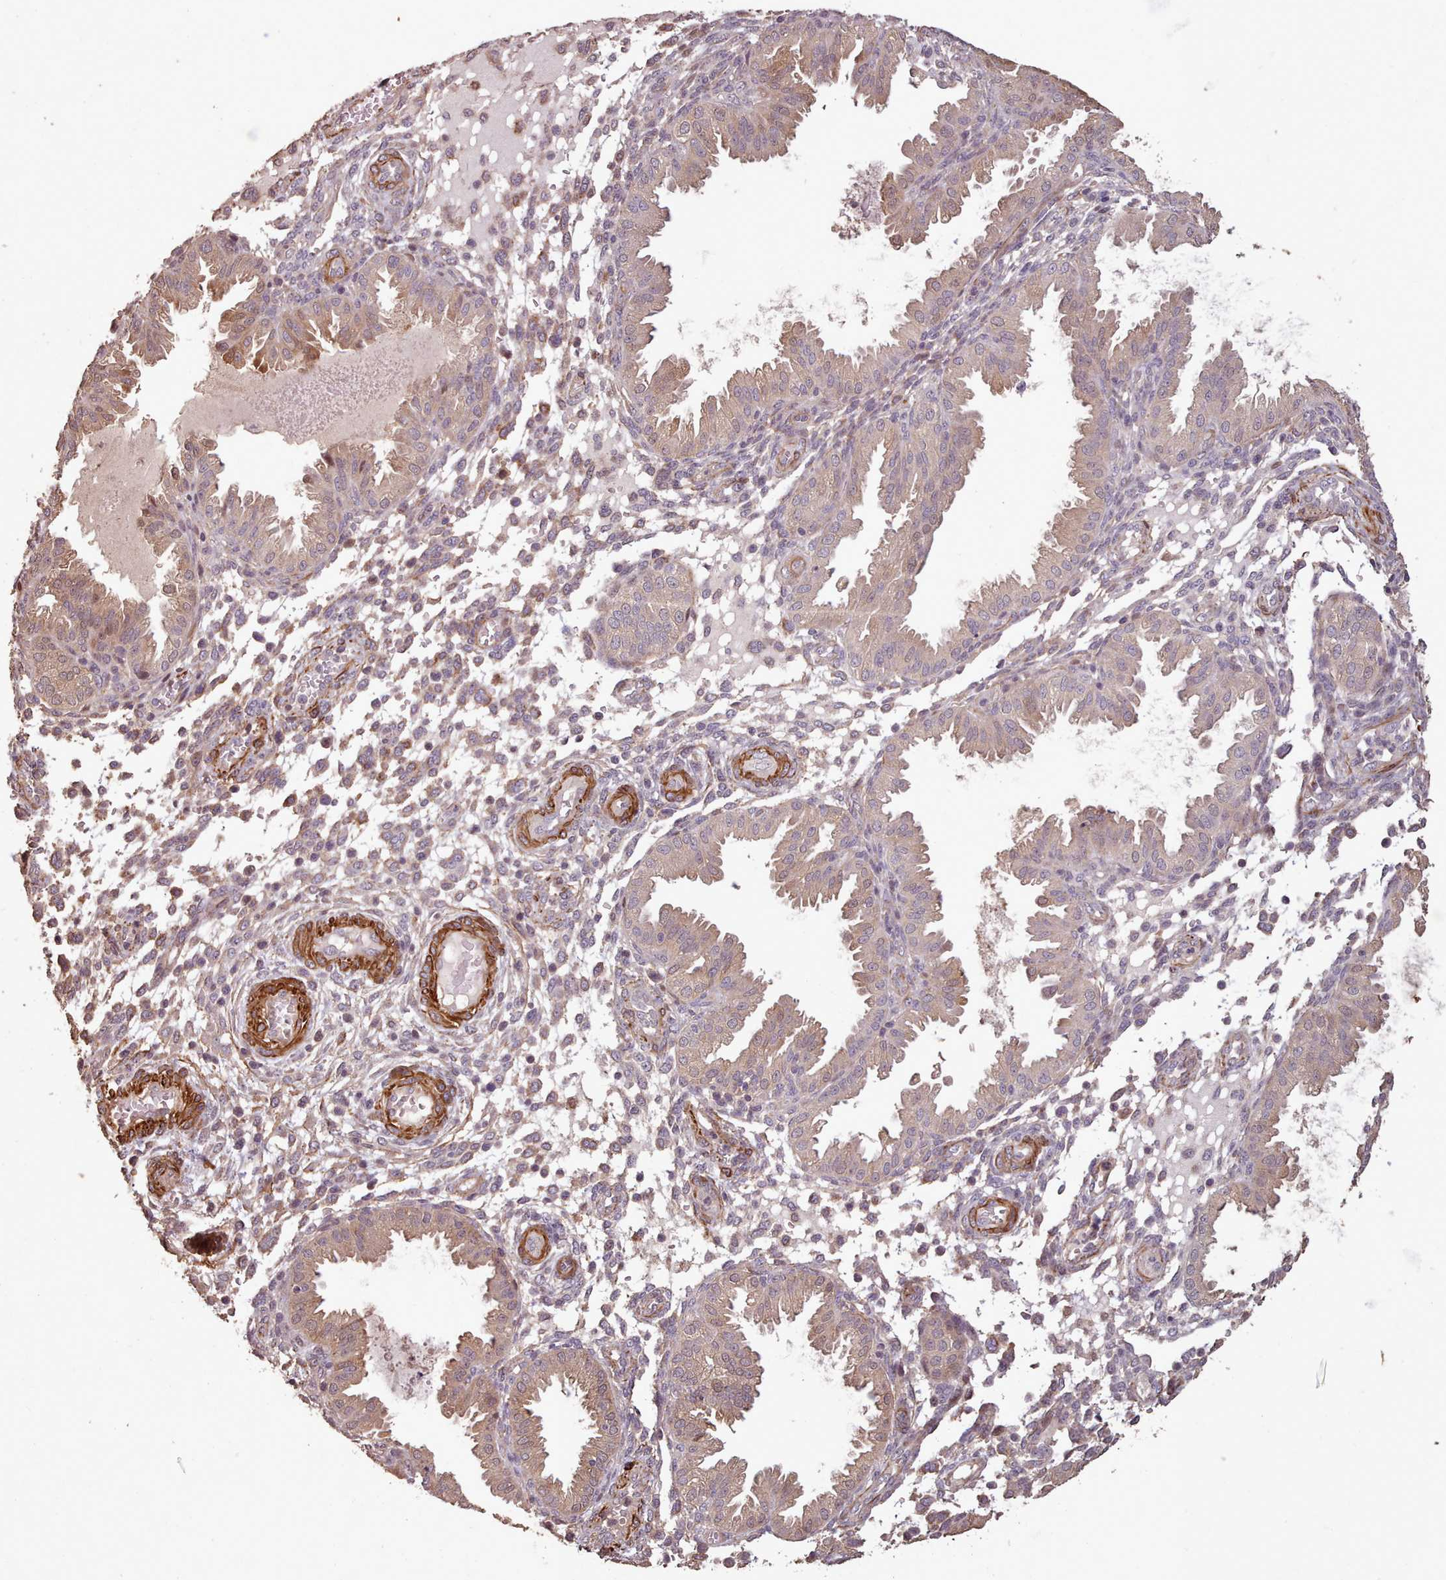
{"staining": {"intensity": "weak", "quantity": "<25%", "location": "cytoplasmic/membranous"}, "tissue": "endometrium", "cell_type": "Cells in endometrial stroma", "image_type": "normal", "snomed": [{"axis": "morphology", "description": "Normal tissue, NOS"}, {"axis": "topography", "description": "Endometrium"}], "caption": "Normal endometrium was stained to show a protein in brown. There is no significant positivity in cells in endometrial stroma.", "gene": "NLRC4", "patient": {"sex": "female", "age": 33}}